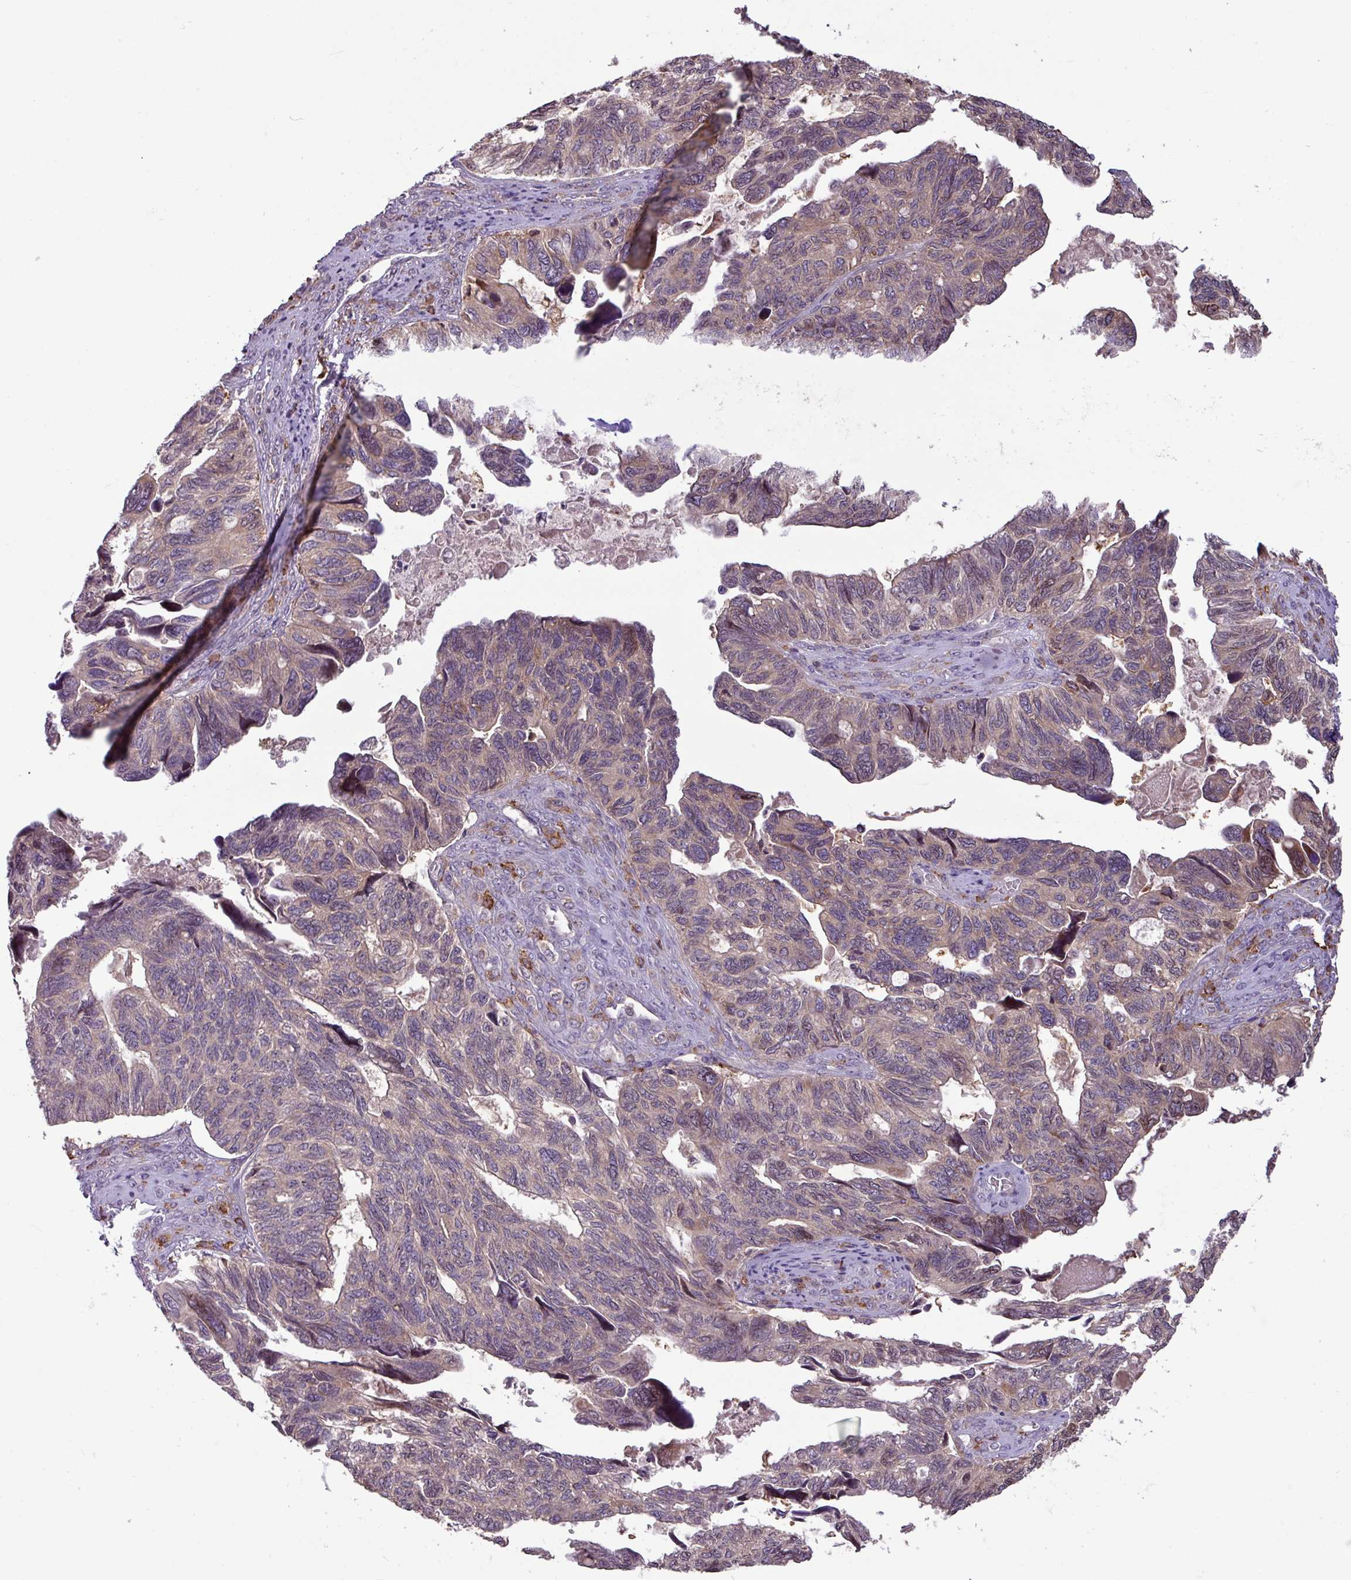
{"staining": {"intensity": "weak", "quantity": "<25%", "location": "cytoplasmic/membranous"}, "tissue": "ovarian cancer", "cell_type": "Tumor cells", "image_type": "cancer", "snomed": [{"axis": "morphology", "description": "Cystadenocarcinoma, serous, NOS"}, {"axis": "topography", "description": "Ovary"}], "caption": "A photomicrograph of human serous cystadenocarcinoma (ovarian) is negative for staining in tumor cells. The staining is performed using DAB brown chromogen with nuclei counter-stained in using hematoxylin.", "gene": "ARHGEF25", "patient": {"sex": "female", "age": 79}}